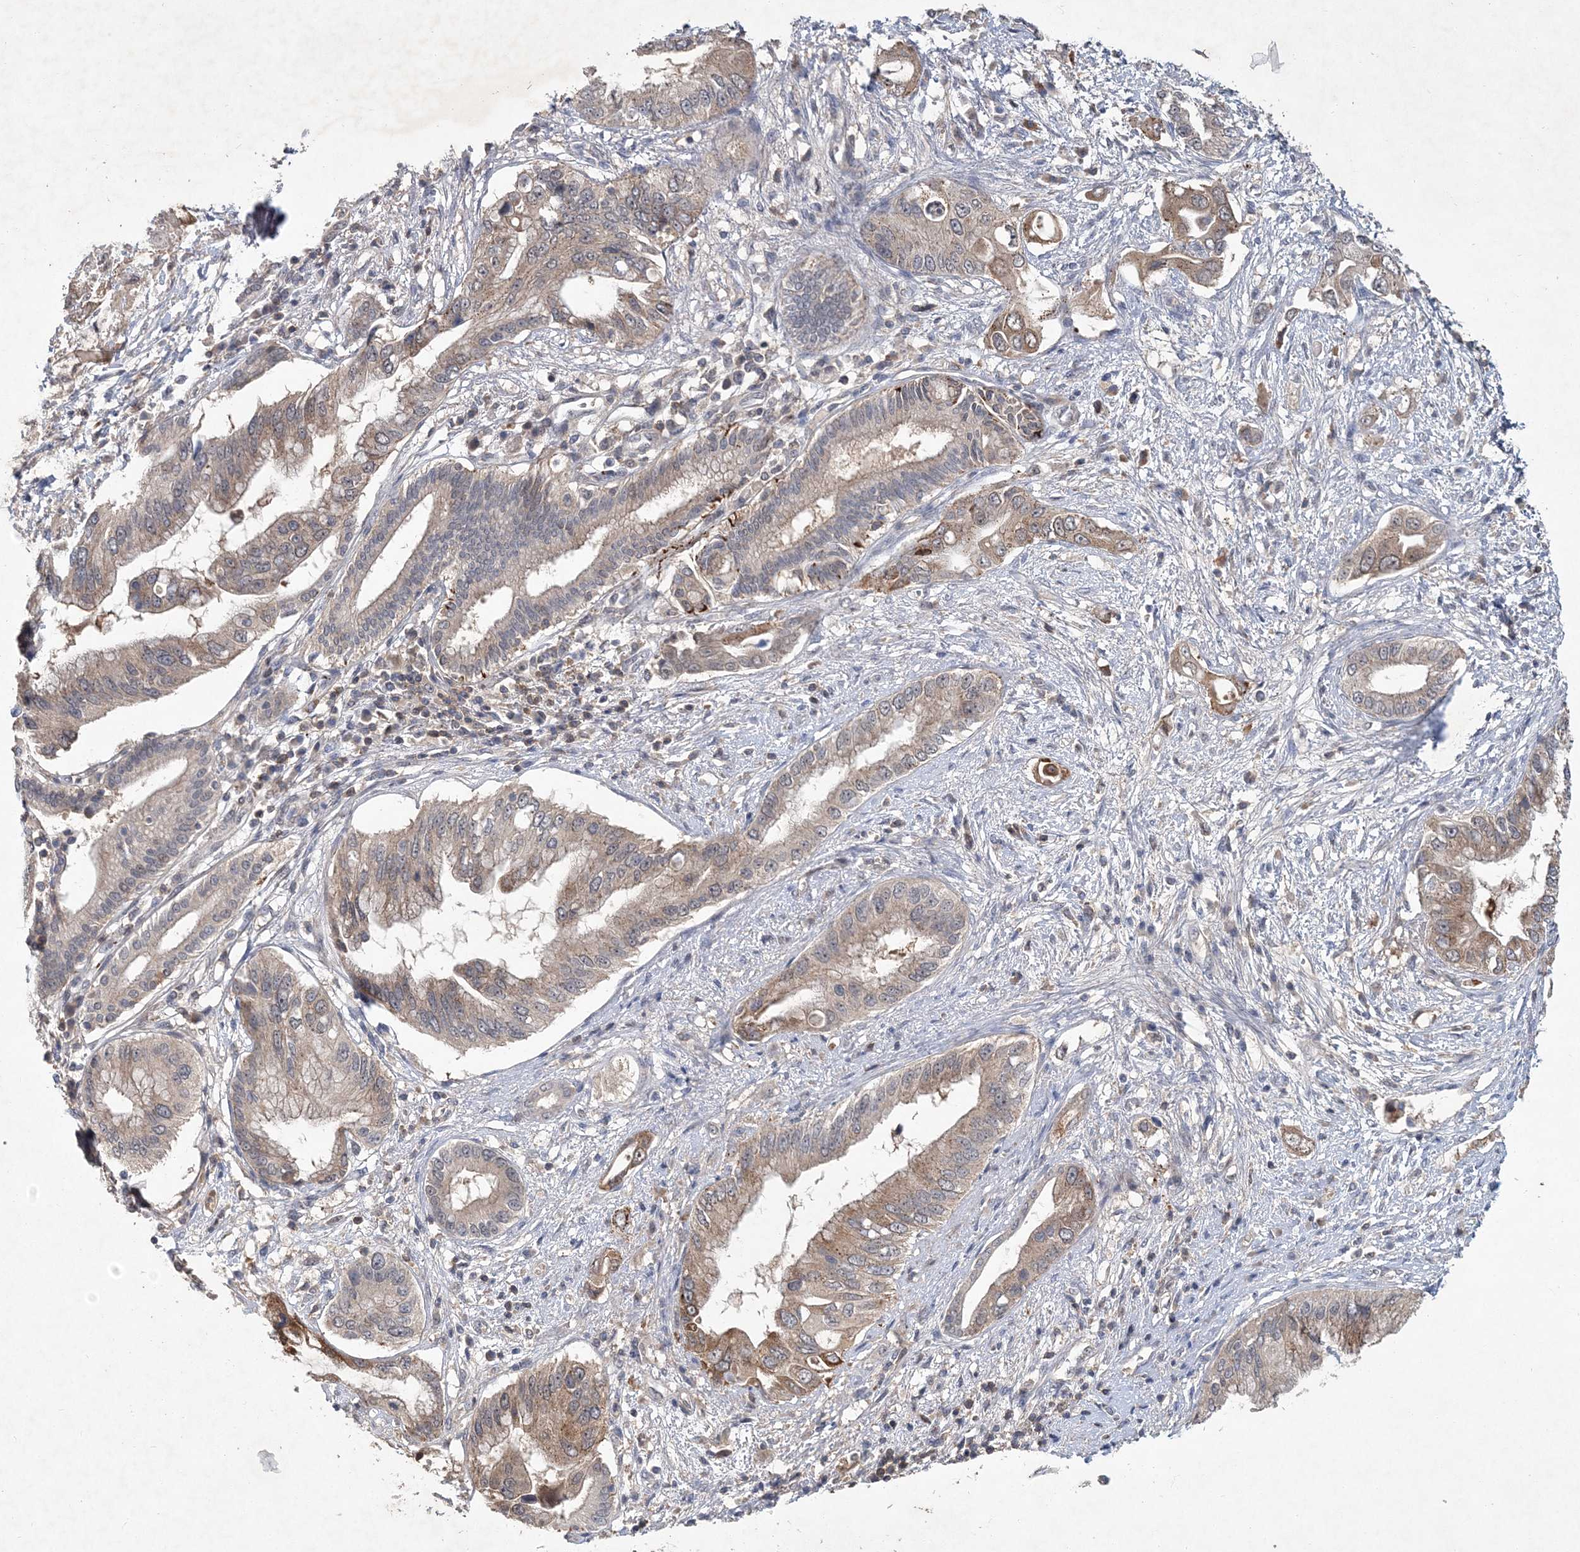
{"staining": {"intensity": "moderate", "quantity": ">75%", "location": "cytoplasmic/membranous"}, "tissue": "pancreatic cancer", "cell_type": "Tumor cells", "image_type": "cancer", "snomed": [{"axis": "morphology", "description": "Inflammation, NOS"}, {"axis": "morphology", "description": "Adenocarcinoma, NOS"}, {"axis": "topography", "description": "Pancreas"}], "caption": "There is medium levels of moderate cytoplasmic/membranous staining in tumor cells of adenocarcinoma (pancreatic), as demonstrated by immunohistochemical staining (brown color).", "gene": "RNF25", "patient": {"sex": "female", "age": 56}}